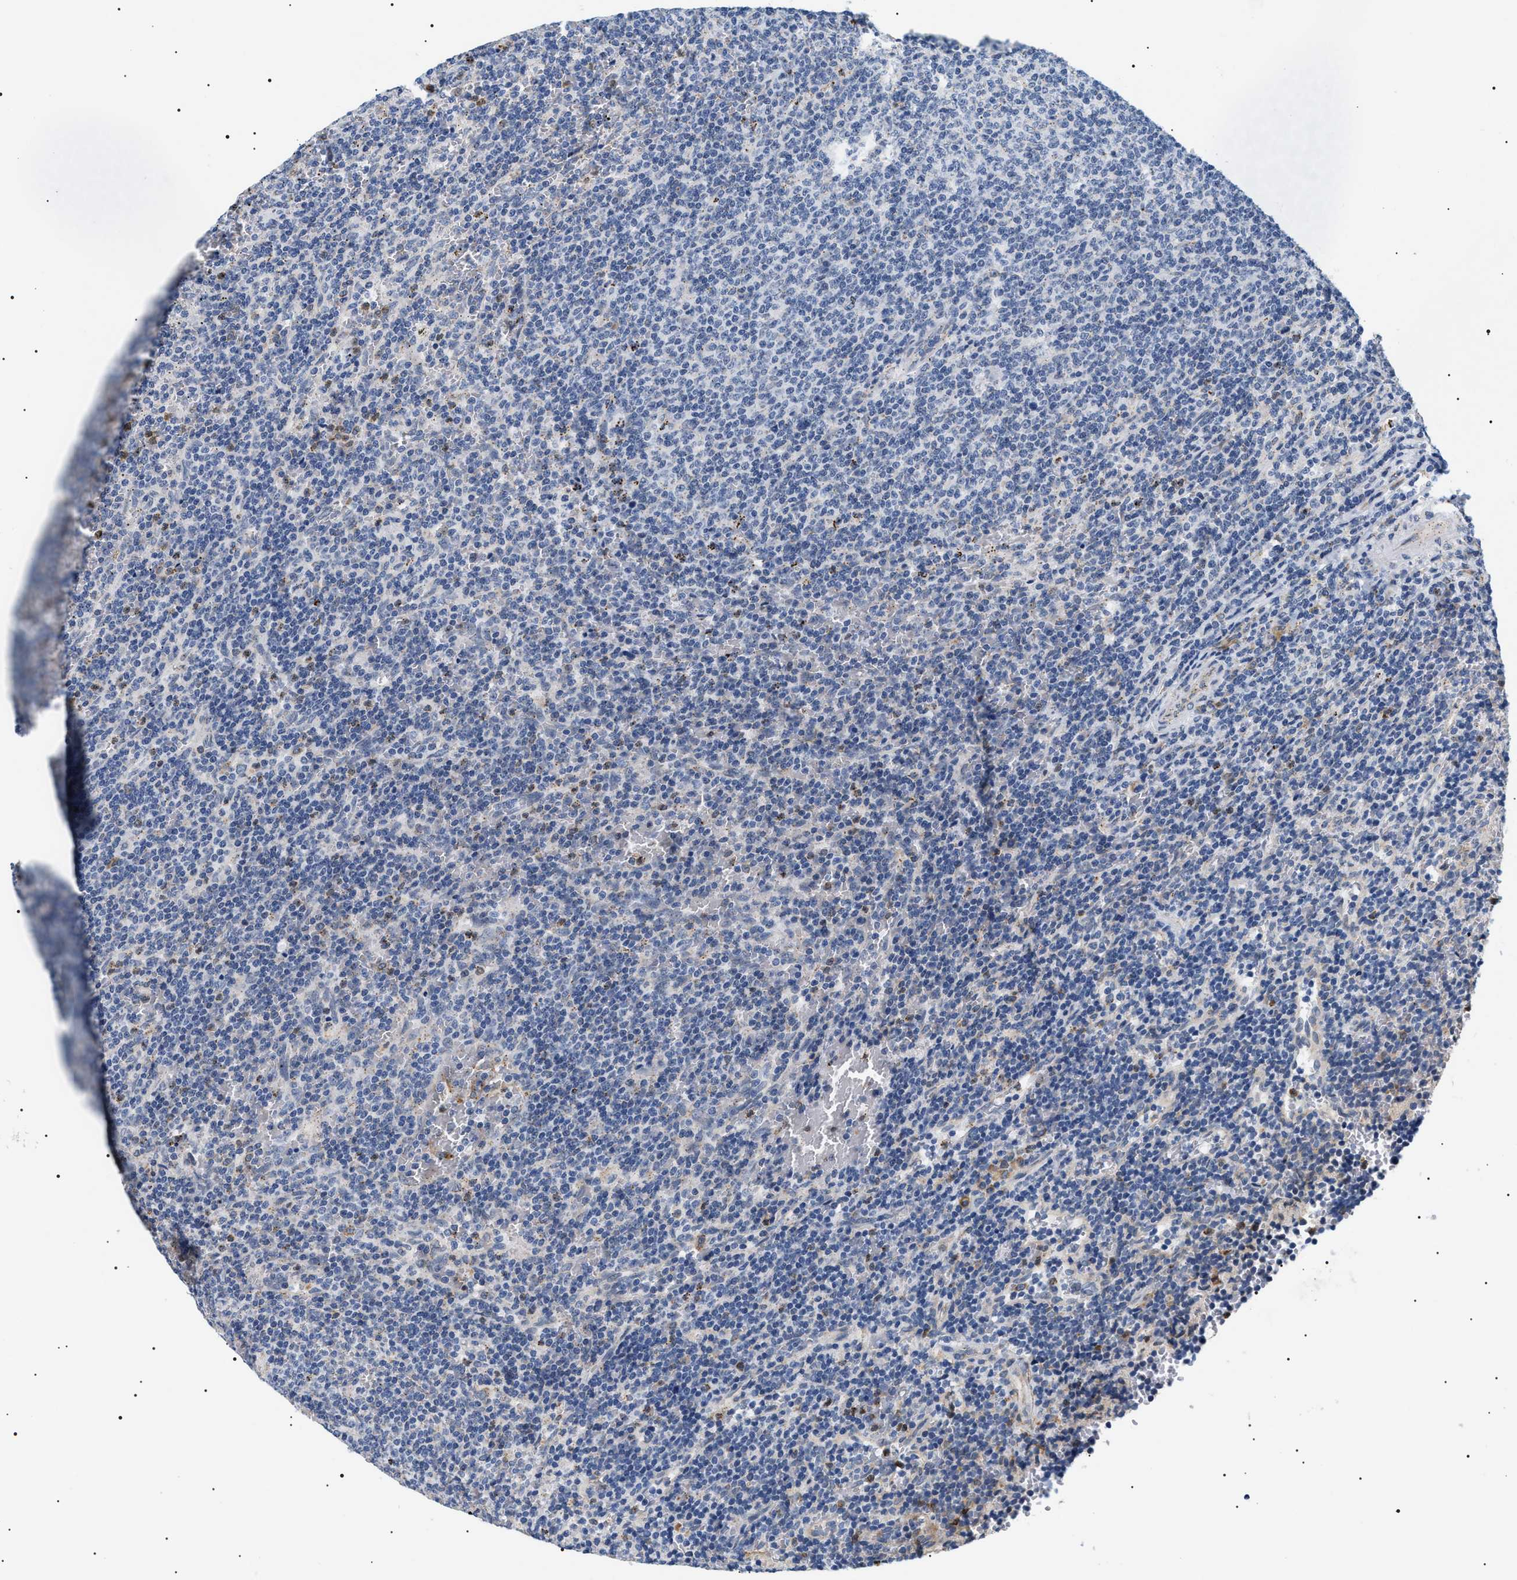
{"staining": {"intensity": "negative", "quantity": "none", "location": "none"}, "tissue": "lymphoma", "cell_type": "Tumor cells", "image_type": "cancer", "snomed": [{"axis": "morphology", "description": "Malignant lymphoma, non-Hodgkin's type, Low grade"}, {"axis": "topography", "description": "Spleen"}], "caption": "DAB (3,3'-diaminobenzidine) immunohistochemical staining of human malignant lymphoma, non-Hodgkin's type (low-grade) exhibits no significant positivity in tumor cells. The staining was performed using DAB (3,3'-diaminobenzidine) to visualize the protein expression in brown, while the nuclei were stained in blue with hematoxylin (Magnification: 20x).", "gene": "HSD17B11", "patient": {"sex": "female", "age": 50}}